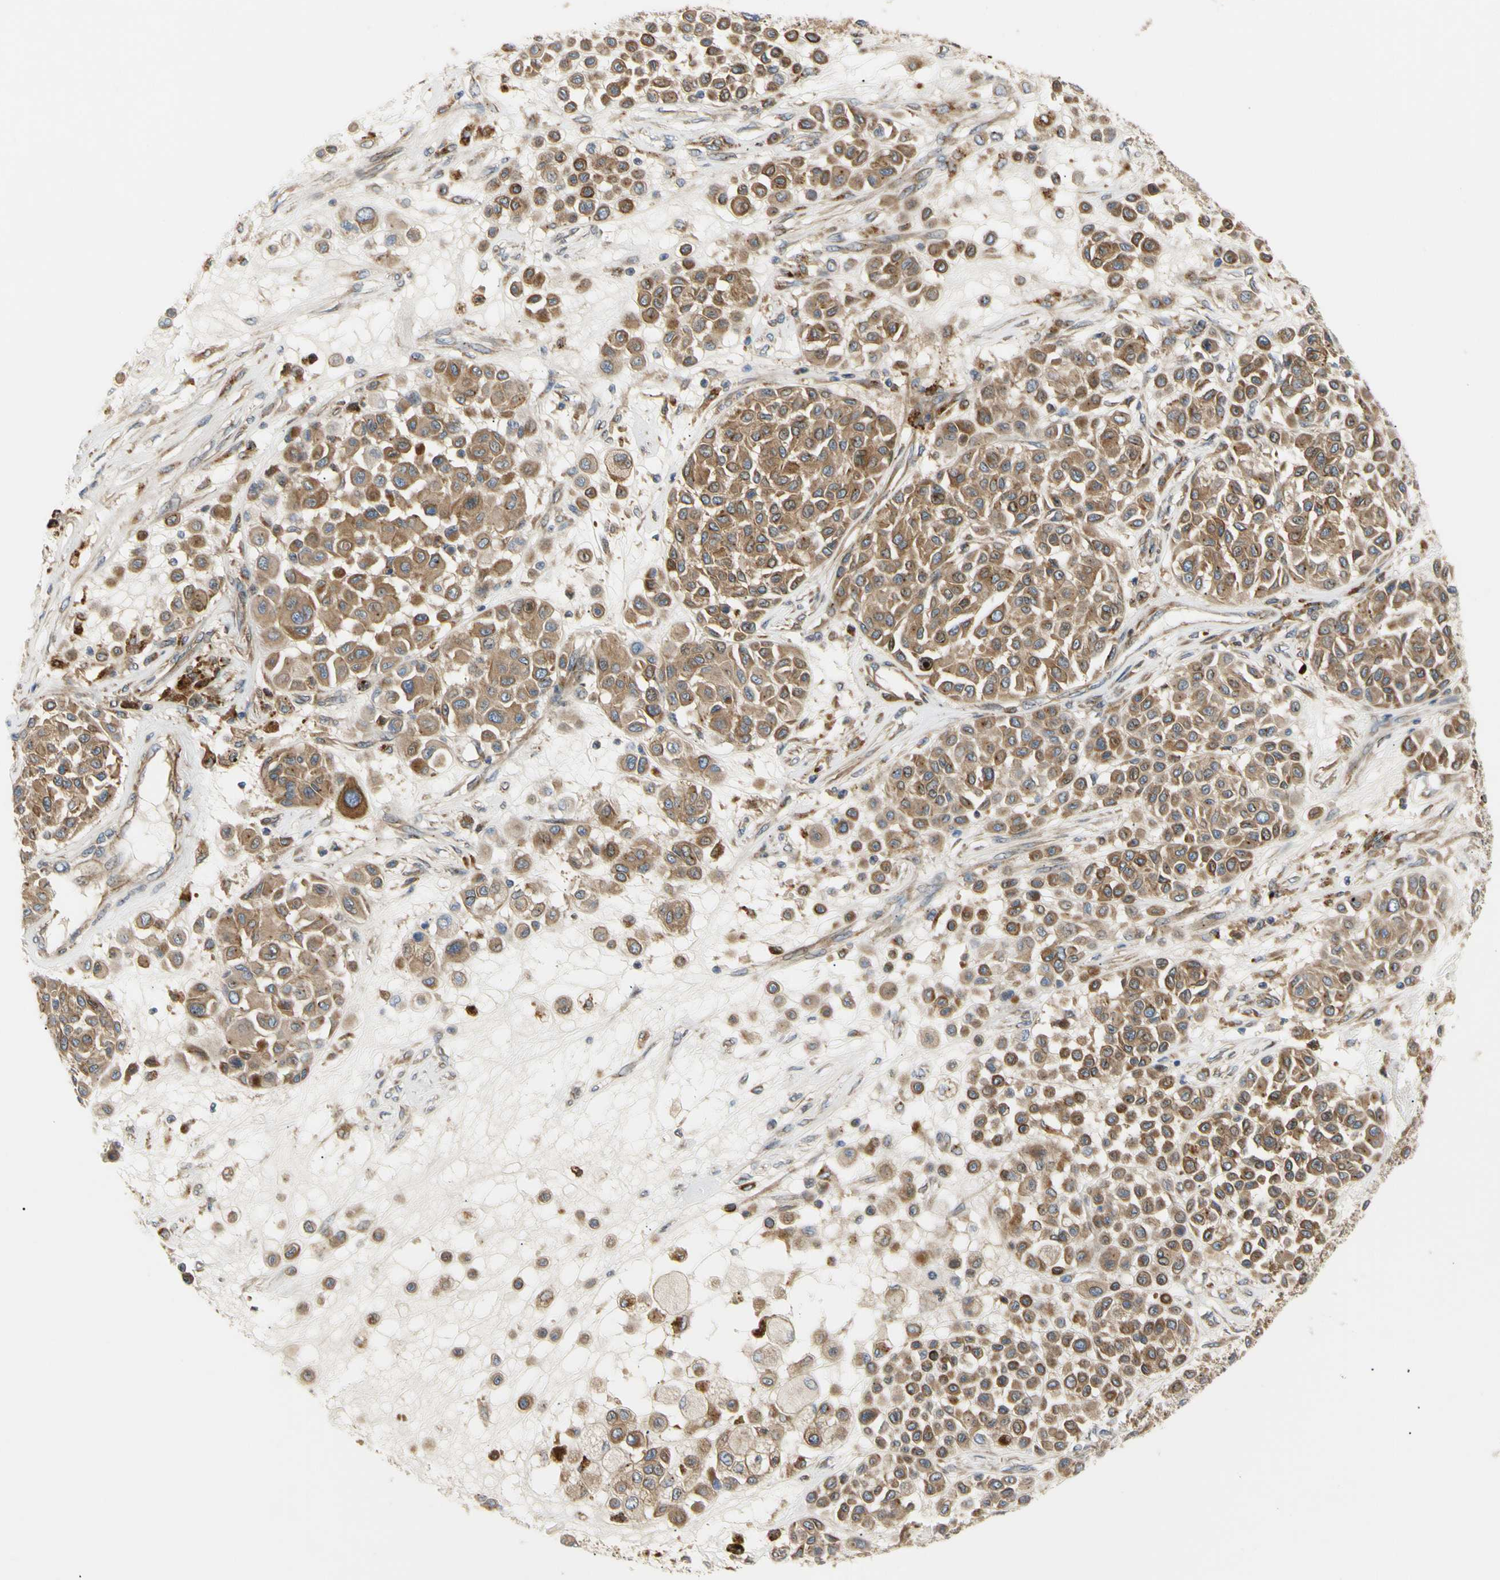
{"staining": {"intensity": "moderate", "quantity": ">75%", "location": "cytoplasmic/membranous"}, "tissue": "melanoma", "cell_type": "Tumor cells", "image_type": "cancer", "snomed": [{"axis": "morphology", "description": "Malignant melanoma, Metastatic site"}, {"axis": "topography", "description": "Soft tissue"}], "caption": "Protein expression analysis of melanoma exhibits moderate cytoplasmic/membranous expression in about >75% of tumor cells. (DAB = brown stain, brightfield microscopy at high magnification).", "gene": "TUBG2", "patient": {"sex": "male", "age": 41}}